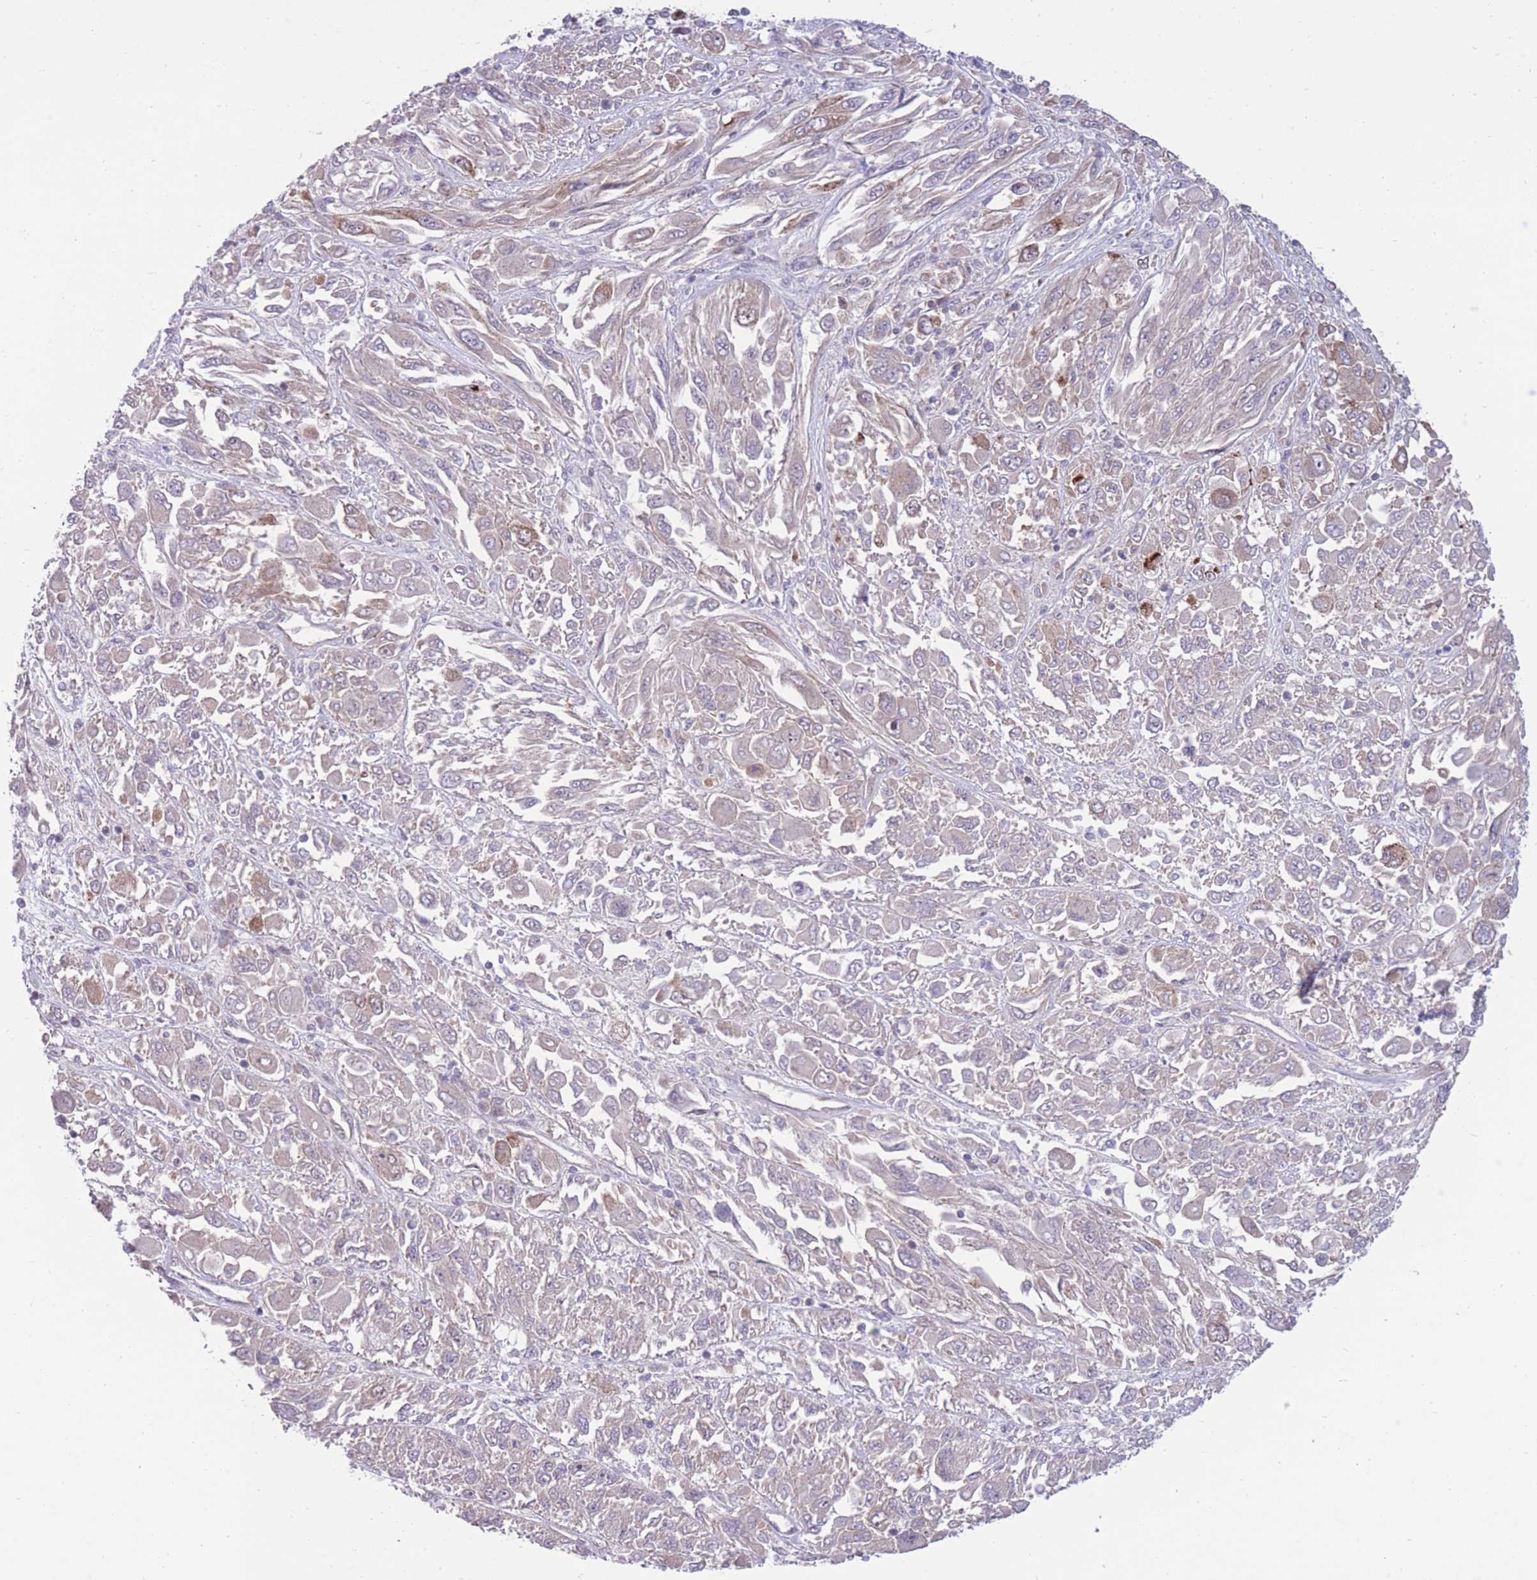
{"staining": {"intensity": "negative", "quantity": "none", "location": "none"}, "tissue": "melanoma", "cell_type": "Tumor cells", "image_type": "cancer", "snomed": [{"axis": "morphology", "description": "Malignant melanoma, NOS"}, {"axis": "topography", "description": "Skin"}], "caption": "Immunohistochemistry (IHC) of melanoma exhibits no expression in tumor cells.", "gene": "RIC8A", "patient": {"sex": "female", "age": 91}}